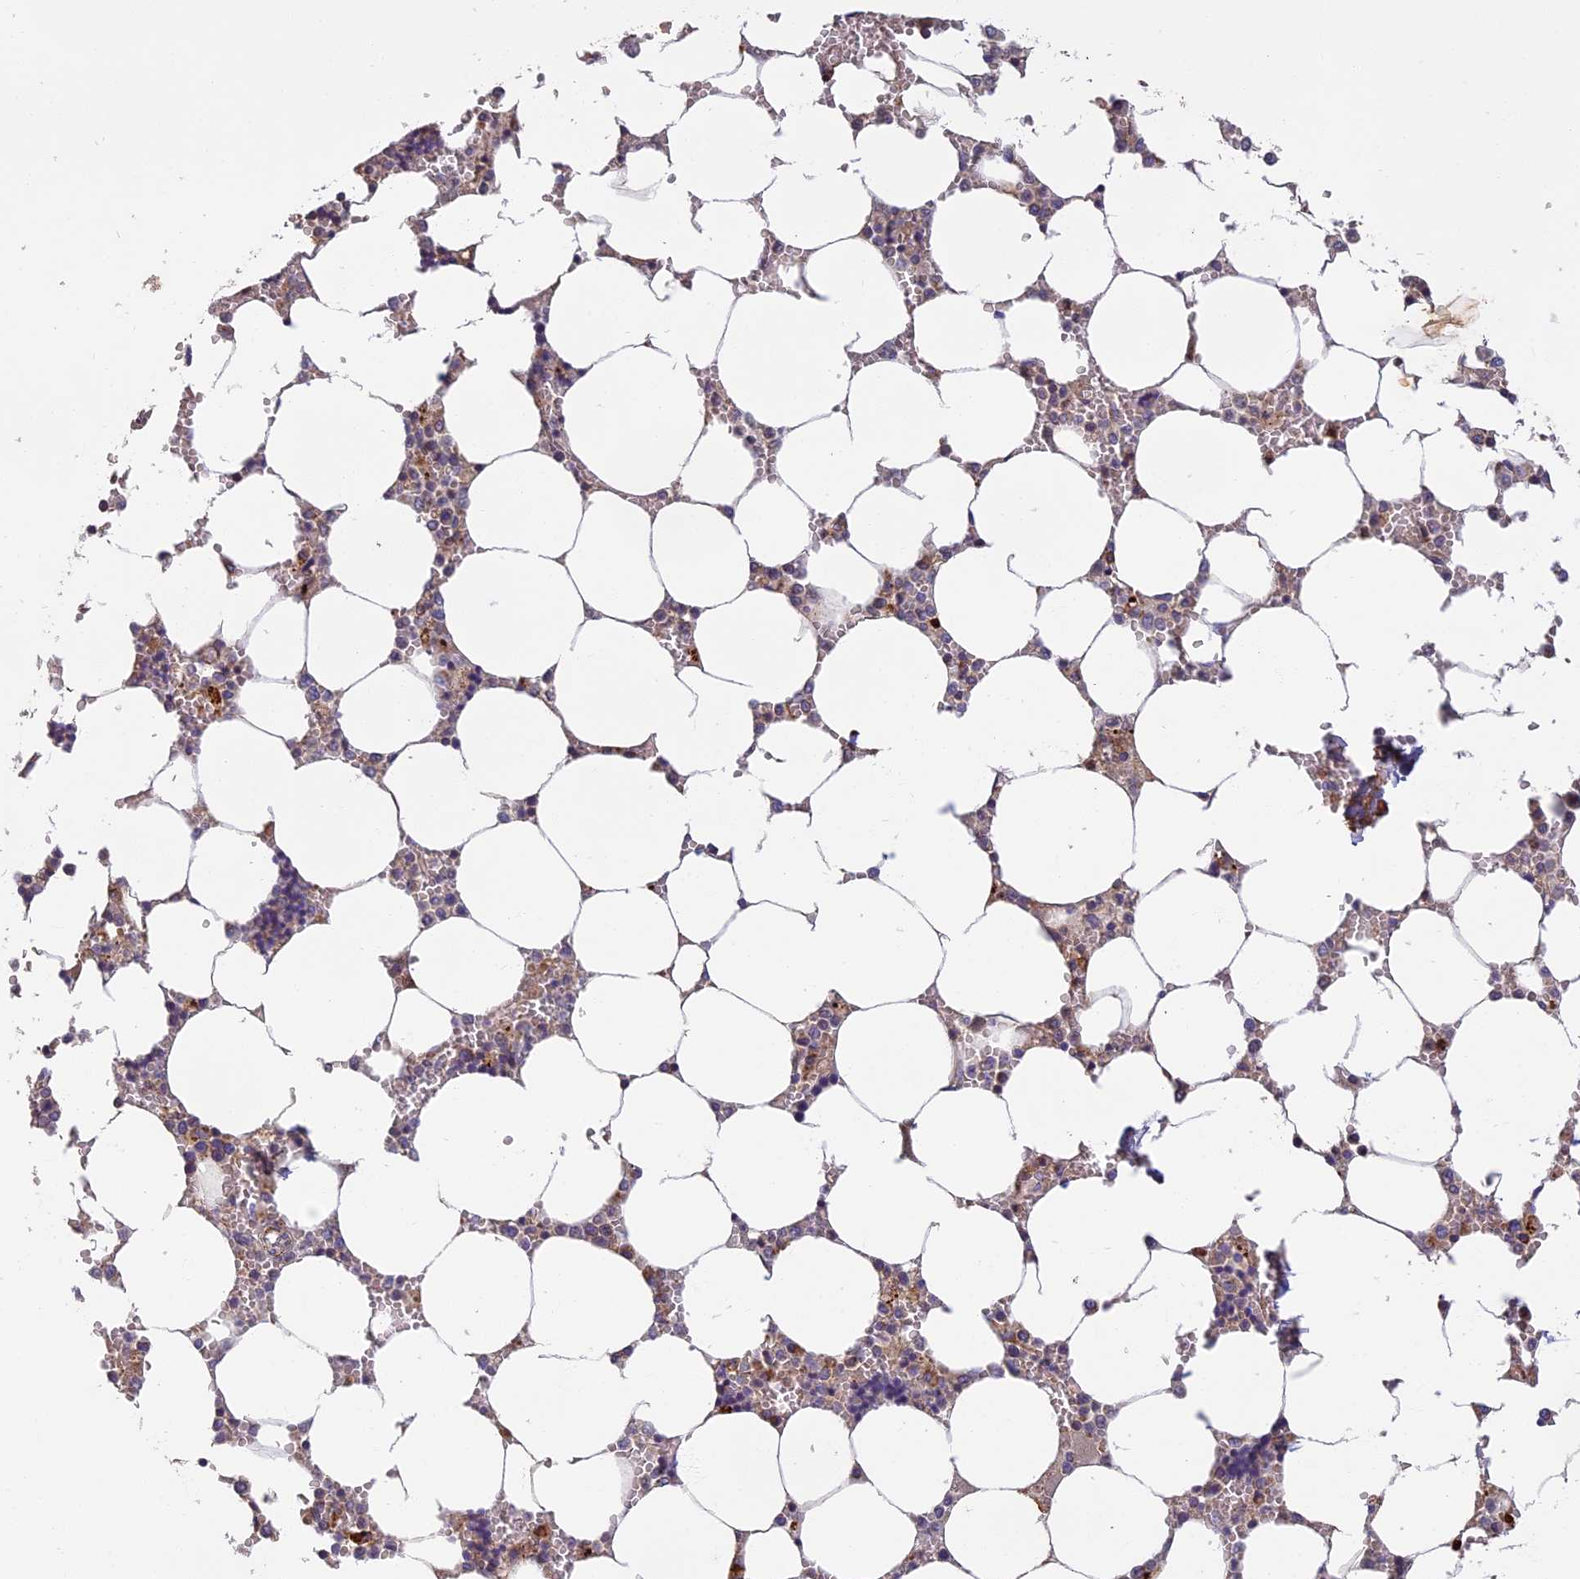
{"staining": {"intensity": "moderate", "quantity": "<25%", "location": "cytoplasmic/membranous"}, "tissue": "bone marrow", "cell_type": "Hematopoietic cells", "image_type": "normal", "snomed": [{"axis": "morphology", "description": "Normal tissue, NOS"}, {"axis": "topography", "description": "Bone marrow"}], "caption": "Immunohistochemical staining of normal human bone marrow shows moderate cytoplasmic/membranous protein staining in about <25% of hematopoietic cells. (DAB (3,3'-diaminobenzidine) = brown stain, brightfield microscopy at high magnification).", "gene": "EDAR", "patient": {"sex": "male", "age": 64}}